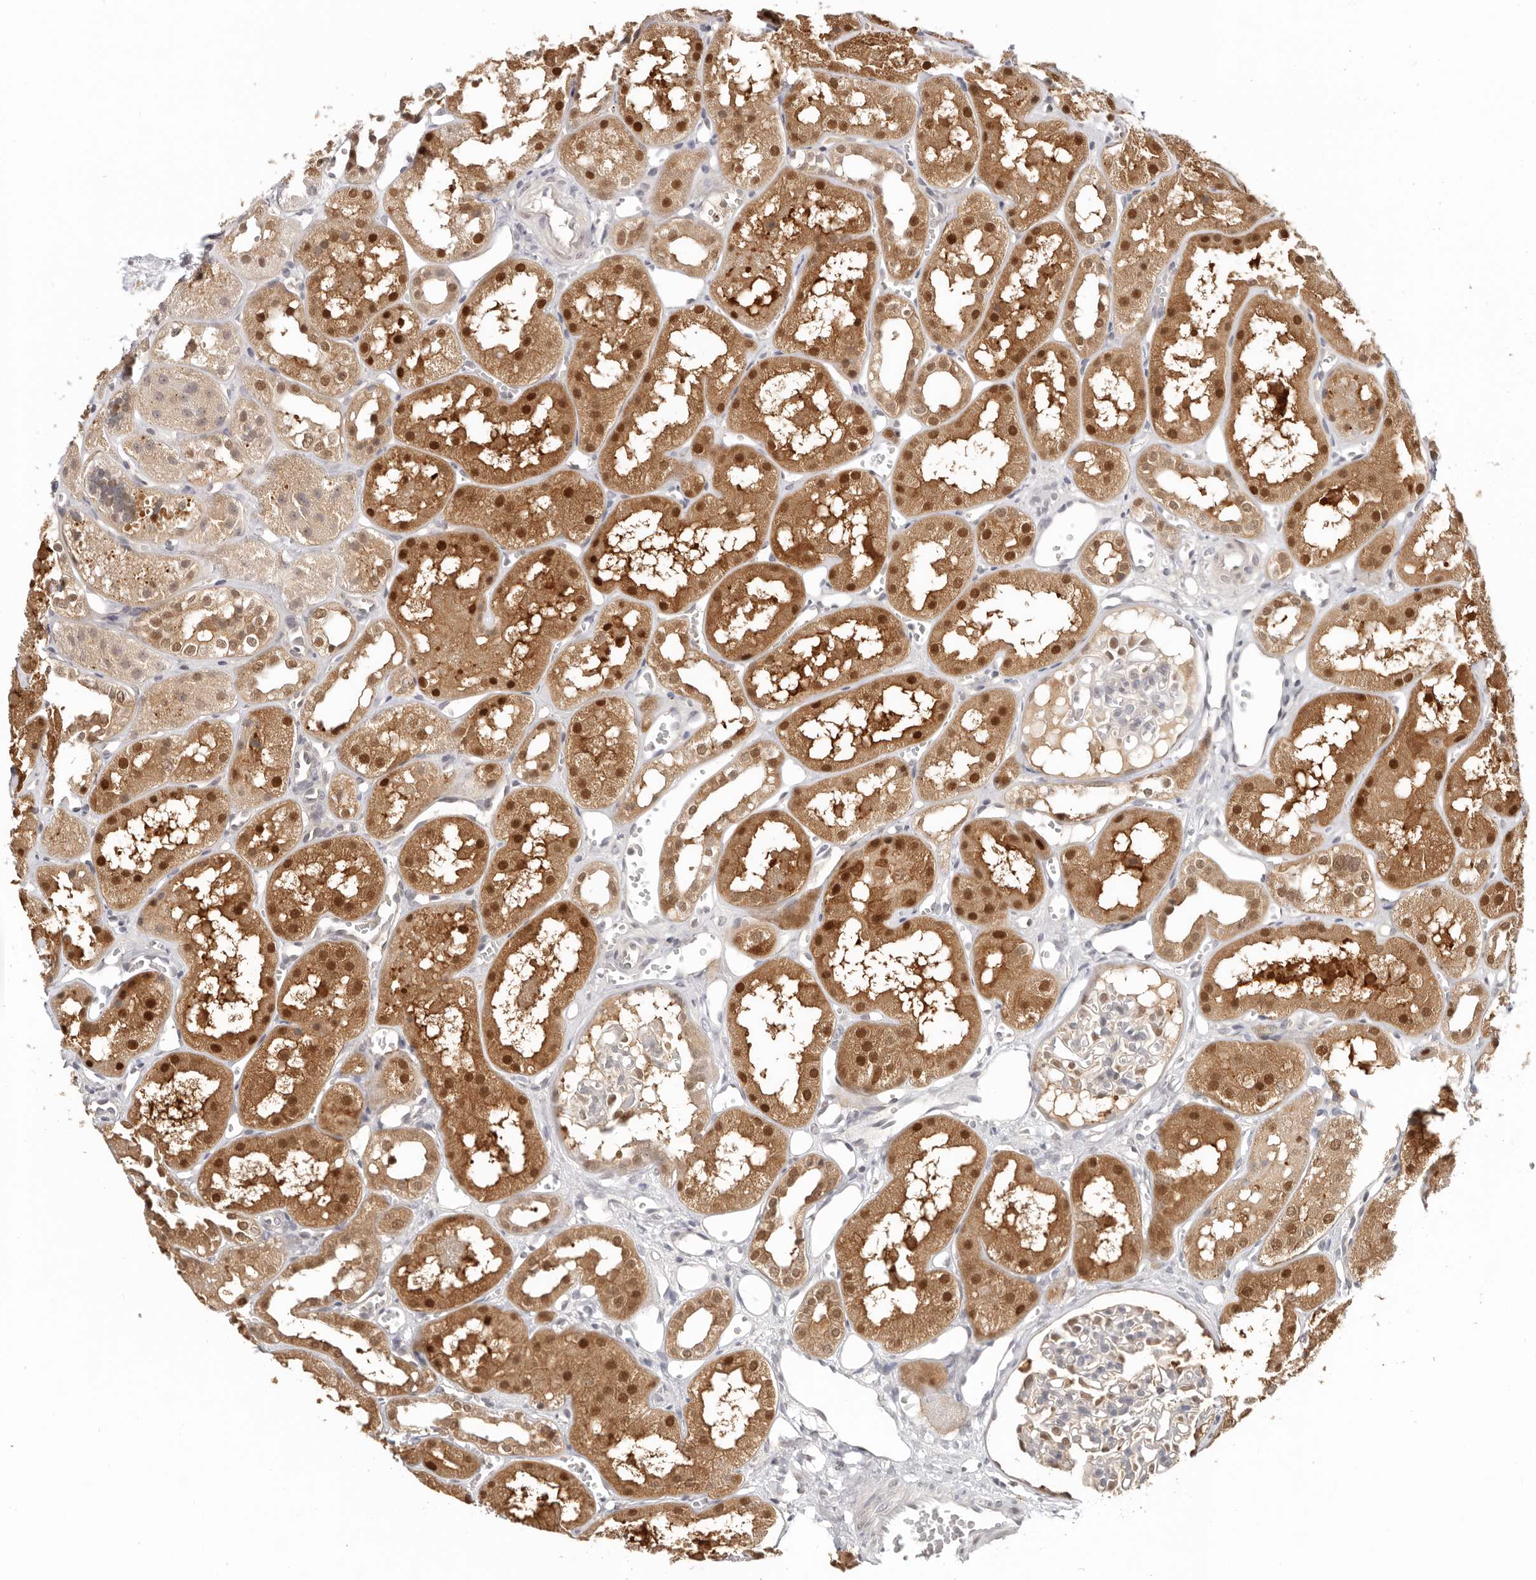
{"staining": {"intensity": "moderate", "quantity": "<25%", "location": "cytoplasmic/membranous,nuclear"}, "tissue": "kidney", "cell_type": "Cells in glomeruli", "image_type": "normal", "snomed": [{"axis": "morphology", "description": "Normal tissue, NOS"}, {"axis": "topography", "description": "Kidney"}], "caption": "Protein expression analysis of unremarkable human kidney reveals moderate cytoplasmic/membranous,nuclear positivity in approximately <25% of cells in glomeruli.", "gene": "LARP7", "patient": {"sex": "male", "age": 16}}